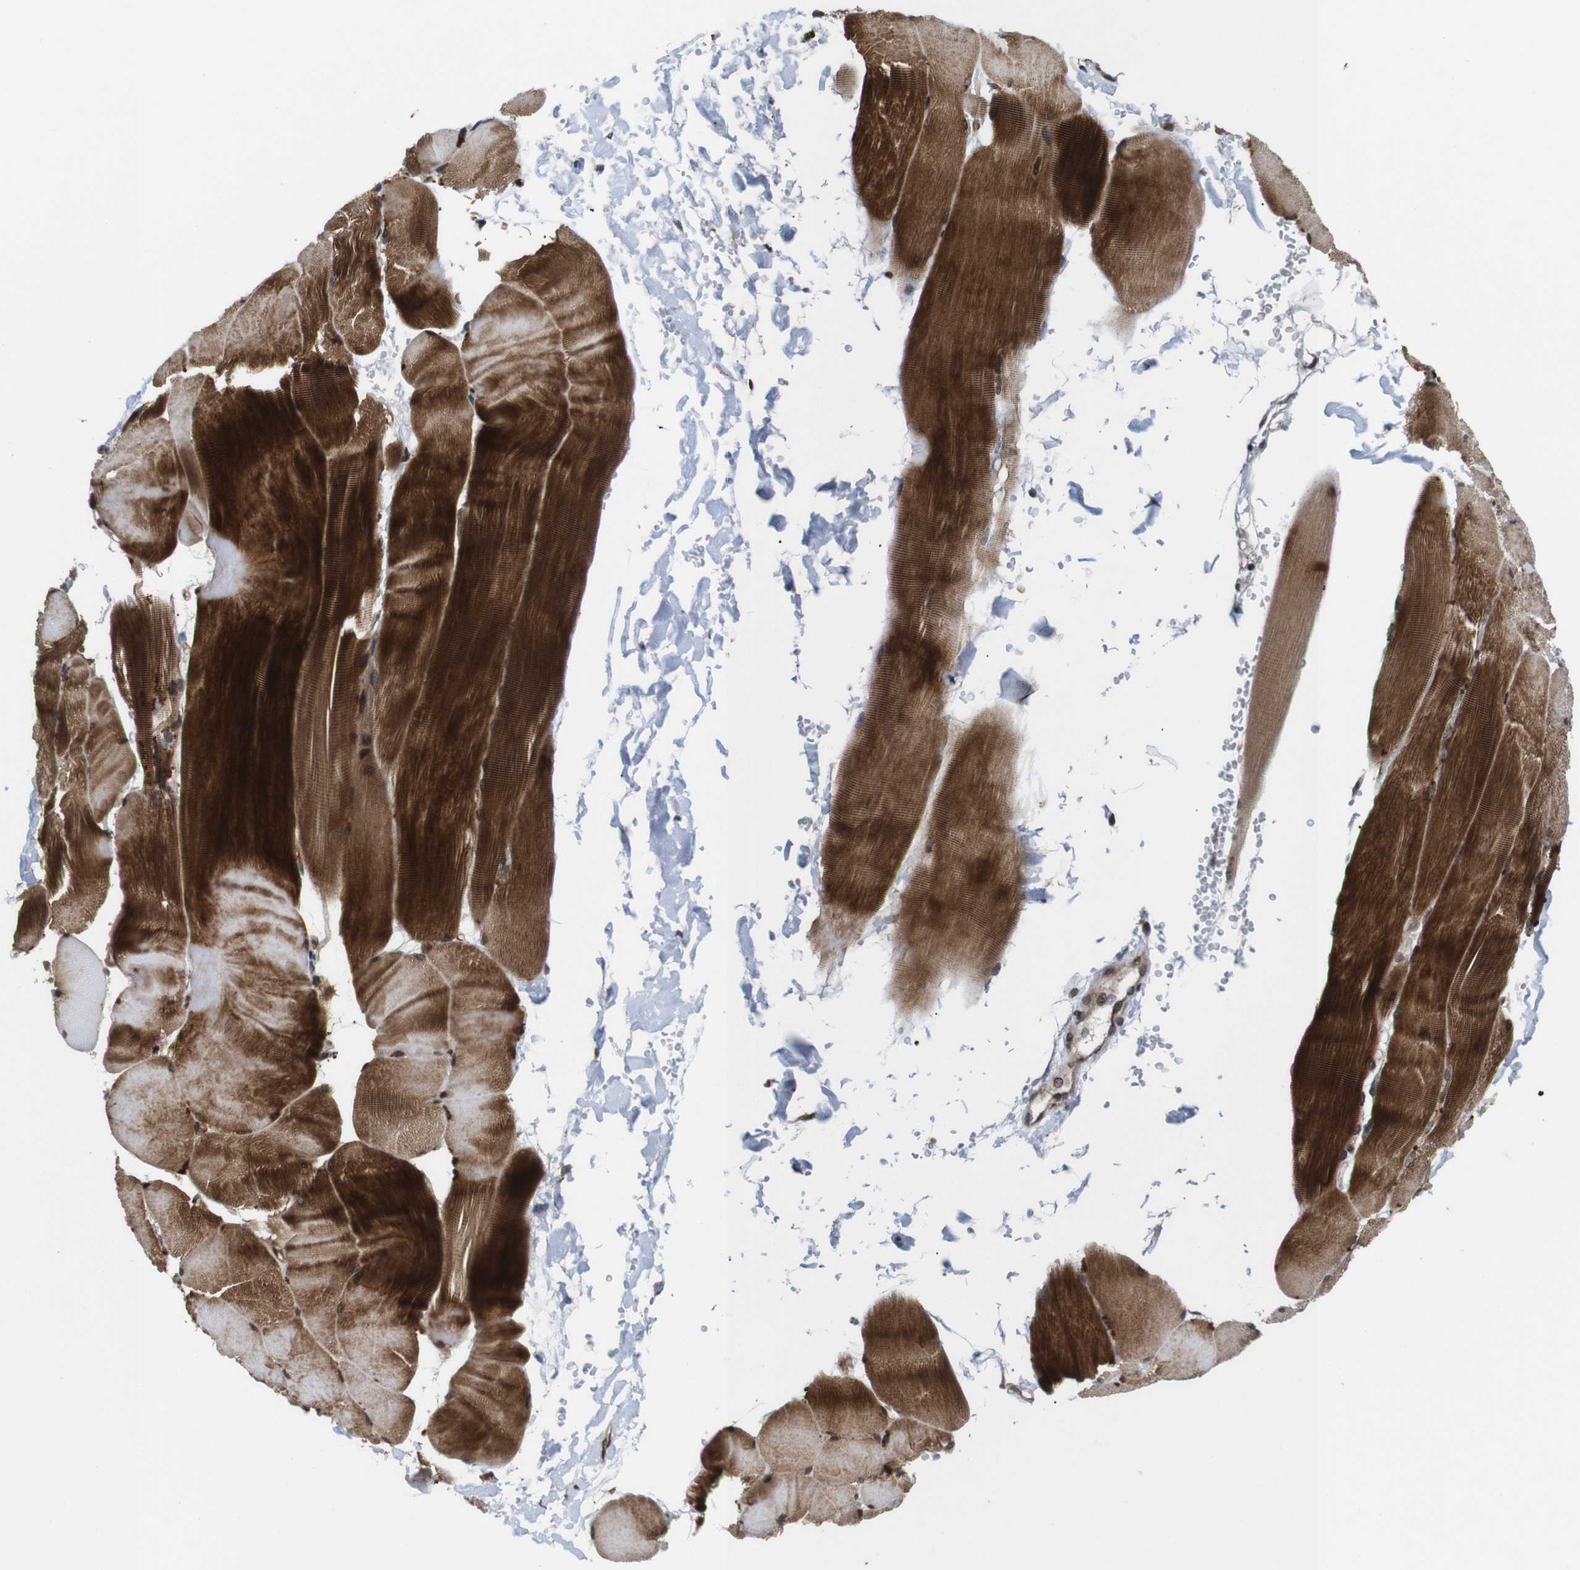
{"staining": {"intensity": "strong", "quantity": ">75%", "location": "cytoplasmic/membranous"}, "tissue": "skeletal muscle", "cell_type": "Myocytes", "image_type": "normal", "snomed": [{"axis": "morphology", "description": "Normal tissue, NOS"}, {"axis": "topography", "description": "Skin"}, {"axis": "topography", "description": "Skeletal muscle"}], "caption": "Skeletal muscle stained with a protein marker shows strong staining in myocytes.", "gene": "EIF4G1", "patient": {"sex": "male", "age": 83}}